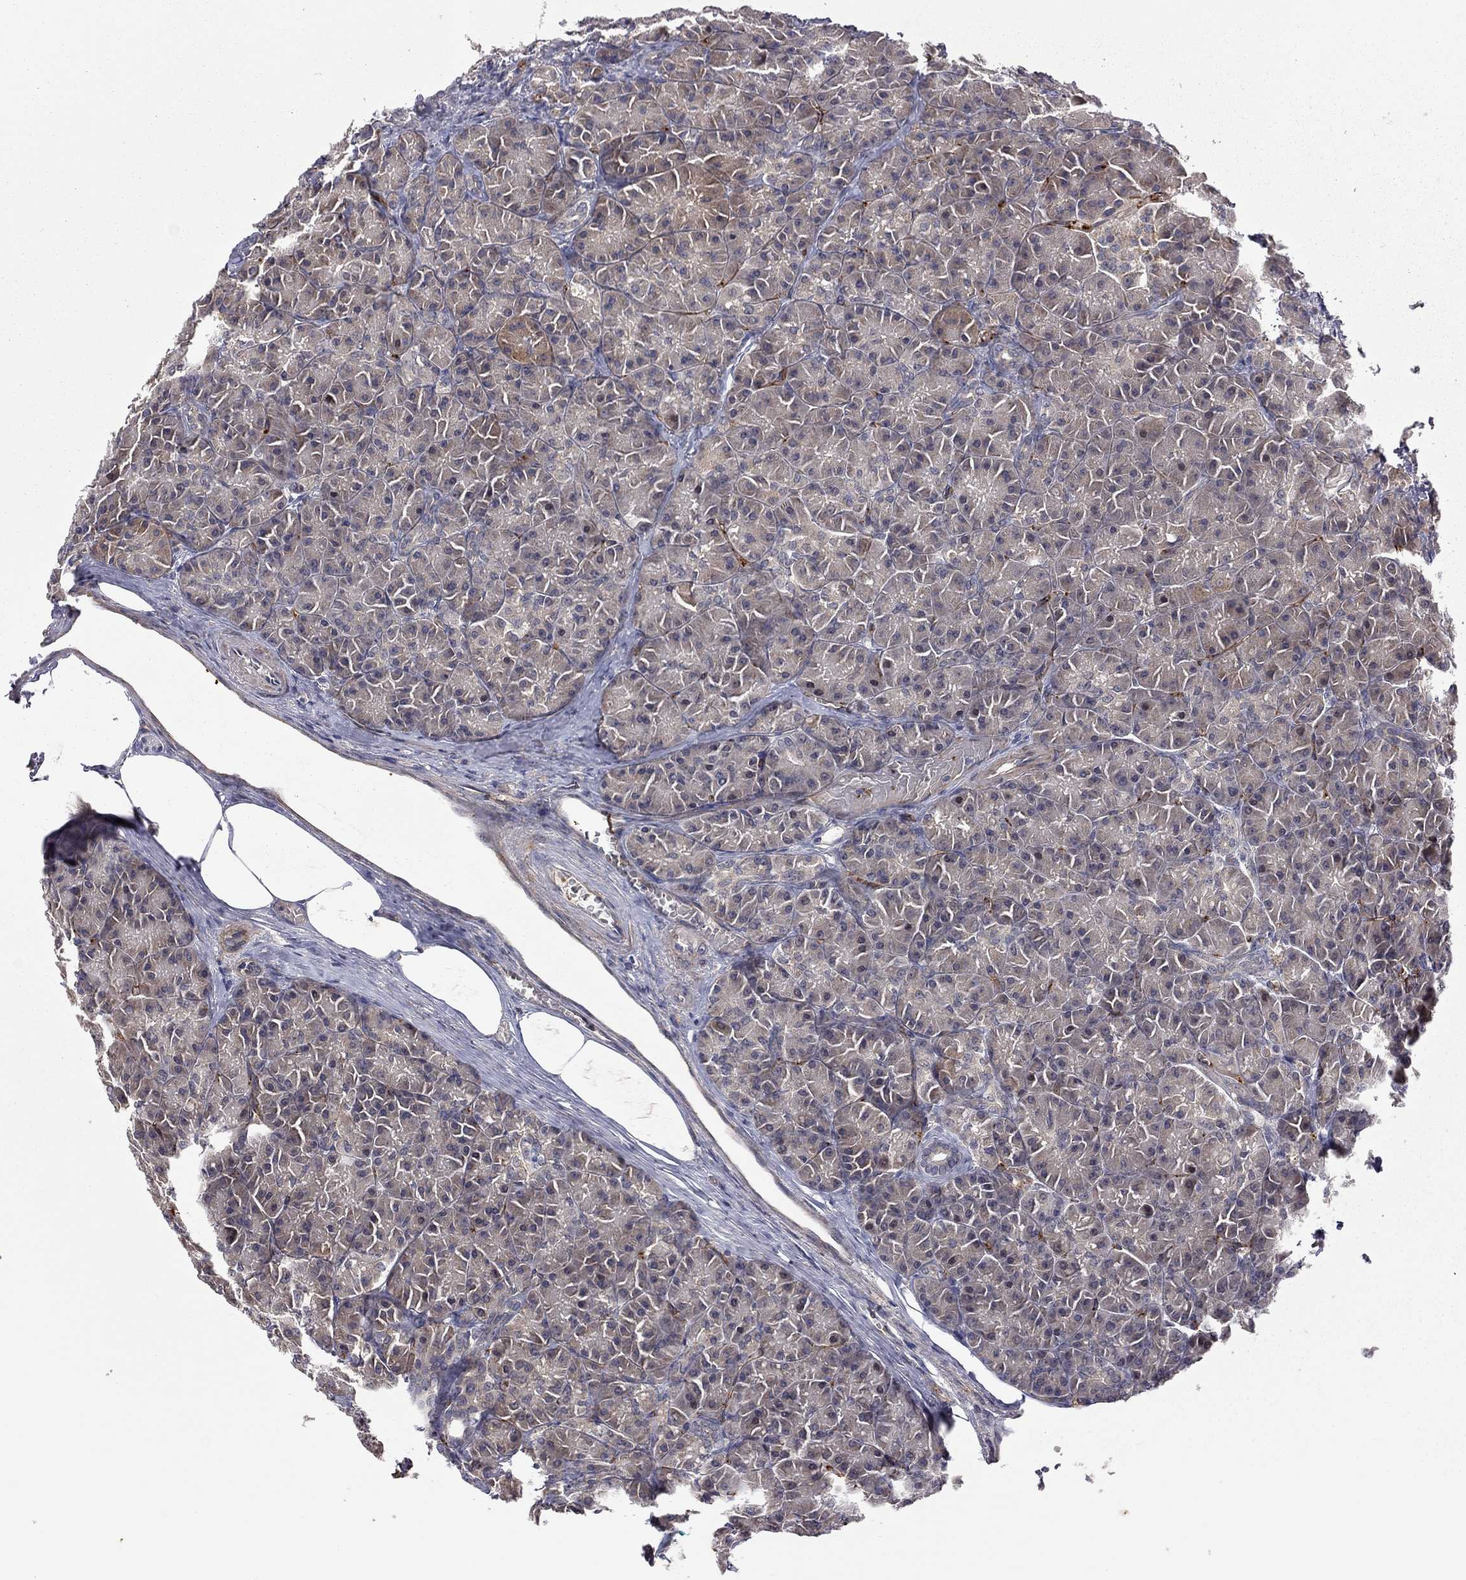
{"staining": {"intensity": "moderate", "quantity": "<25%", "location": "cytoplasmic/membranous"}, "tissue": "pancreas", "cell_type": "Exocrine glandular cells", "image_type": "normal", "snomed": [{"axis": "morphology", "description": "Normal tissue, NOS"}, {"axis": "topography", "description": "Pancreas"}], "caption": "An immunohistochemistry (IHC) image of benign tissue is shown. Protein staining in brown labels moderate cytoplasmic/membranous positivity in pancreas within exocrine glandular cells.", "gene": "EXOC3L2", "patient": {"sex": "male", "age": 57}}